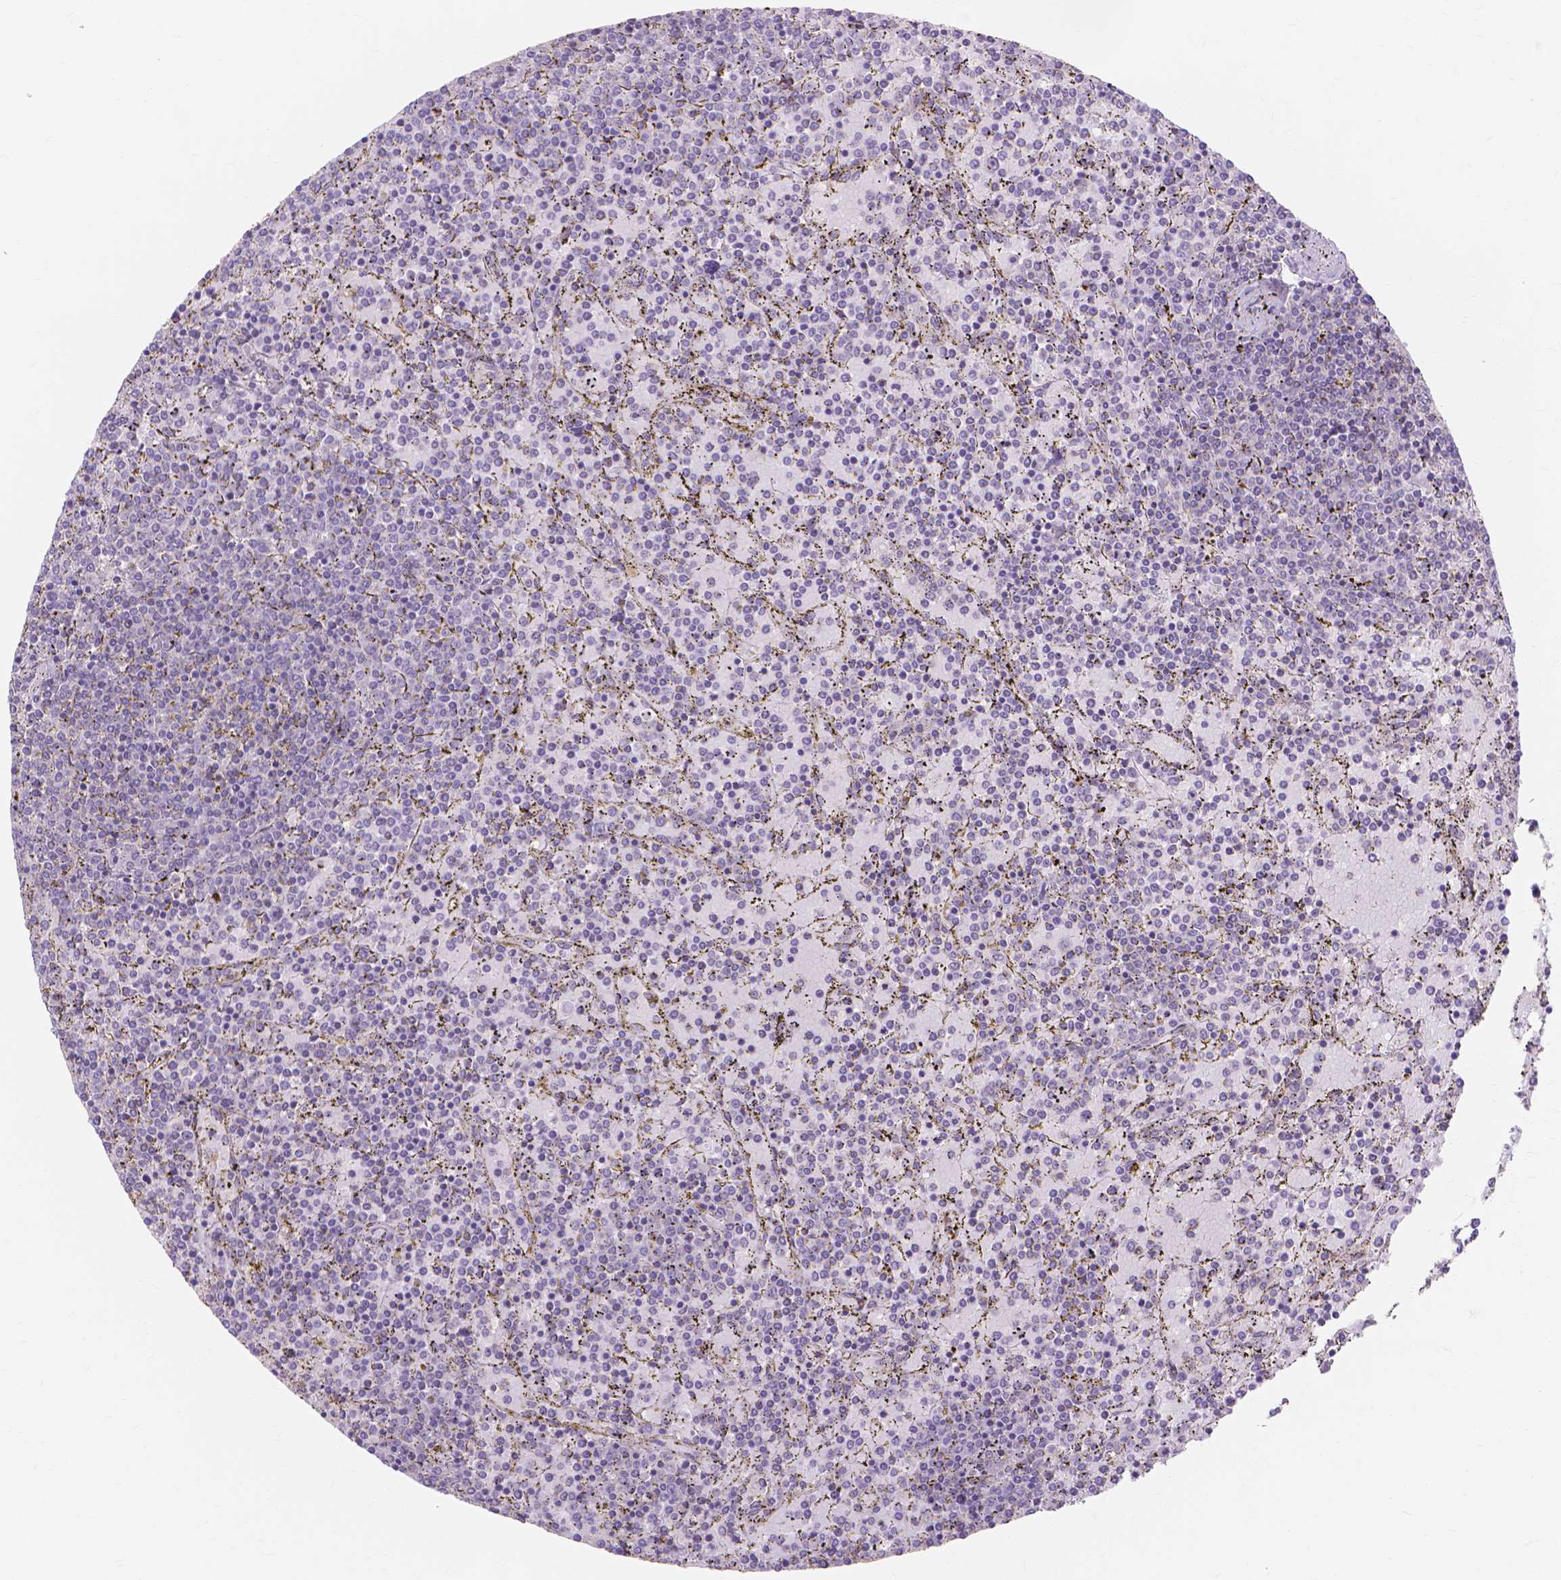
{"staining": {"intensity": "negative", "quantity": "none", "location": "none"}, "tissue": "lymphoma", "cell_type": "Tumor cells", "image_type": "cancer", "snomed": [{"axis": "morphology", "description": "Malignant lymphoma, non-Hodgkin's type, Low grade"}, {"axis": "topography", "description": "Spleen"}], "caption": "Immunohistochemistry (IHC) of human malignant lymphoma, non-Hodgkin's type (low-grade) displays no expression in tumor cells.", "gene": "PRDM13", "patient": {"sex": "female", "age": 77}}